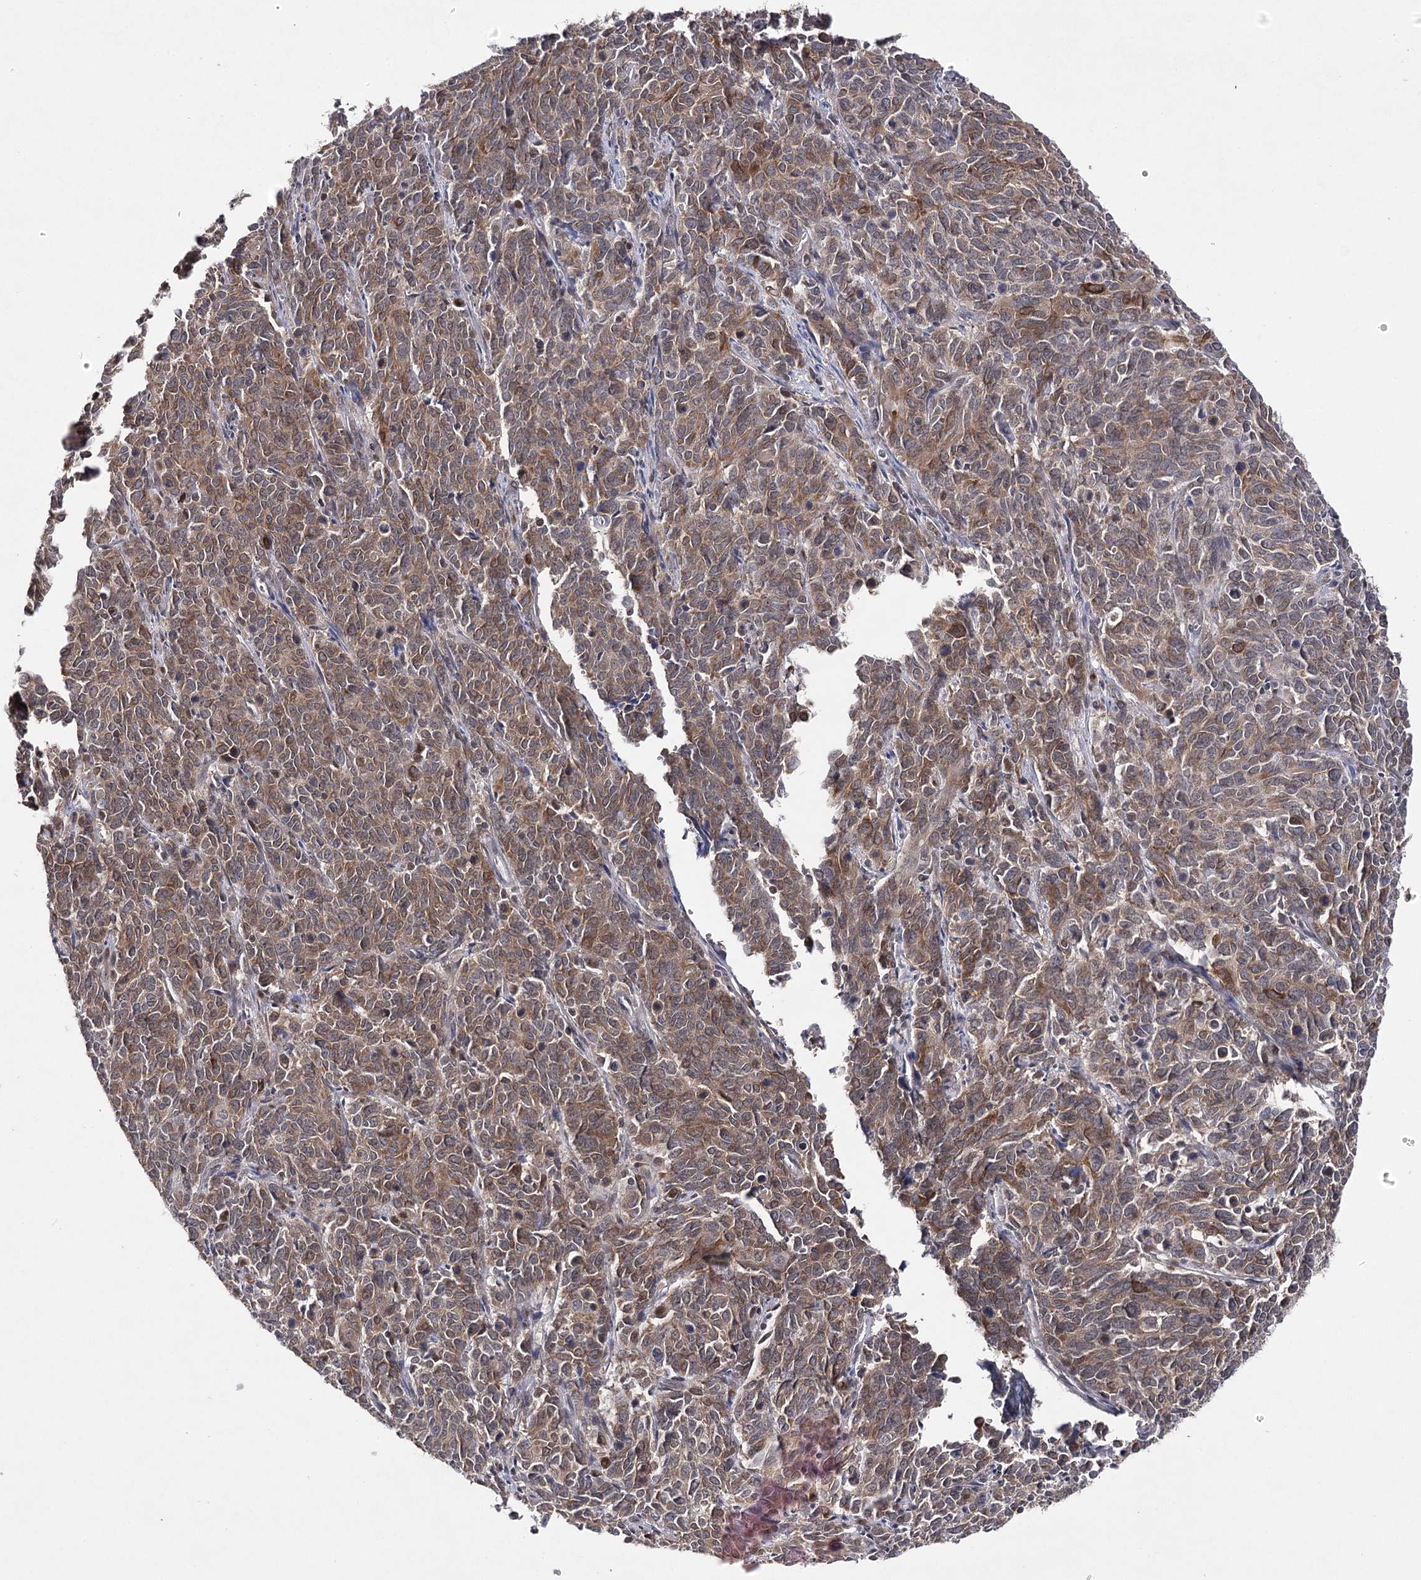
{"staining": {"intensity": "moderate", "quantity": ">75%", "location": "cytoplasmic/membranous"}, "tissue": "cervical cancer", "cell_type": "Tumor cells", "image_type": "cancer", "snomed": [{"axis": "morphology", "description": "Squamous cell carcinoma, NOS"}, {"axis": "topography", "description": "Cervix"}], "caption": "Immunohistochemistry (IHC) staining of cervical cancer, which reveals medium levels of moderate cytoplasmic/membranous positivity in approximately >75% of tumor cells indicating moderate cytoplasmic/membranous protein staining. The staining was performed using DAB (brown) for protein detection and nuclei were counterstained in hematoxylin (blue).", "gene": "HSD11B2", "patient": {"sex": "female", "age": 60}}